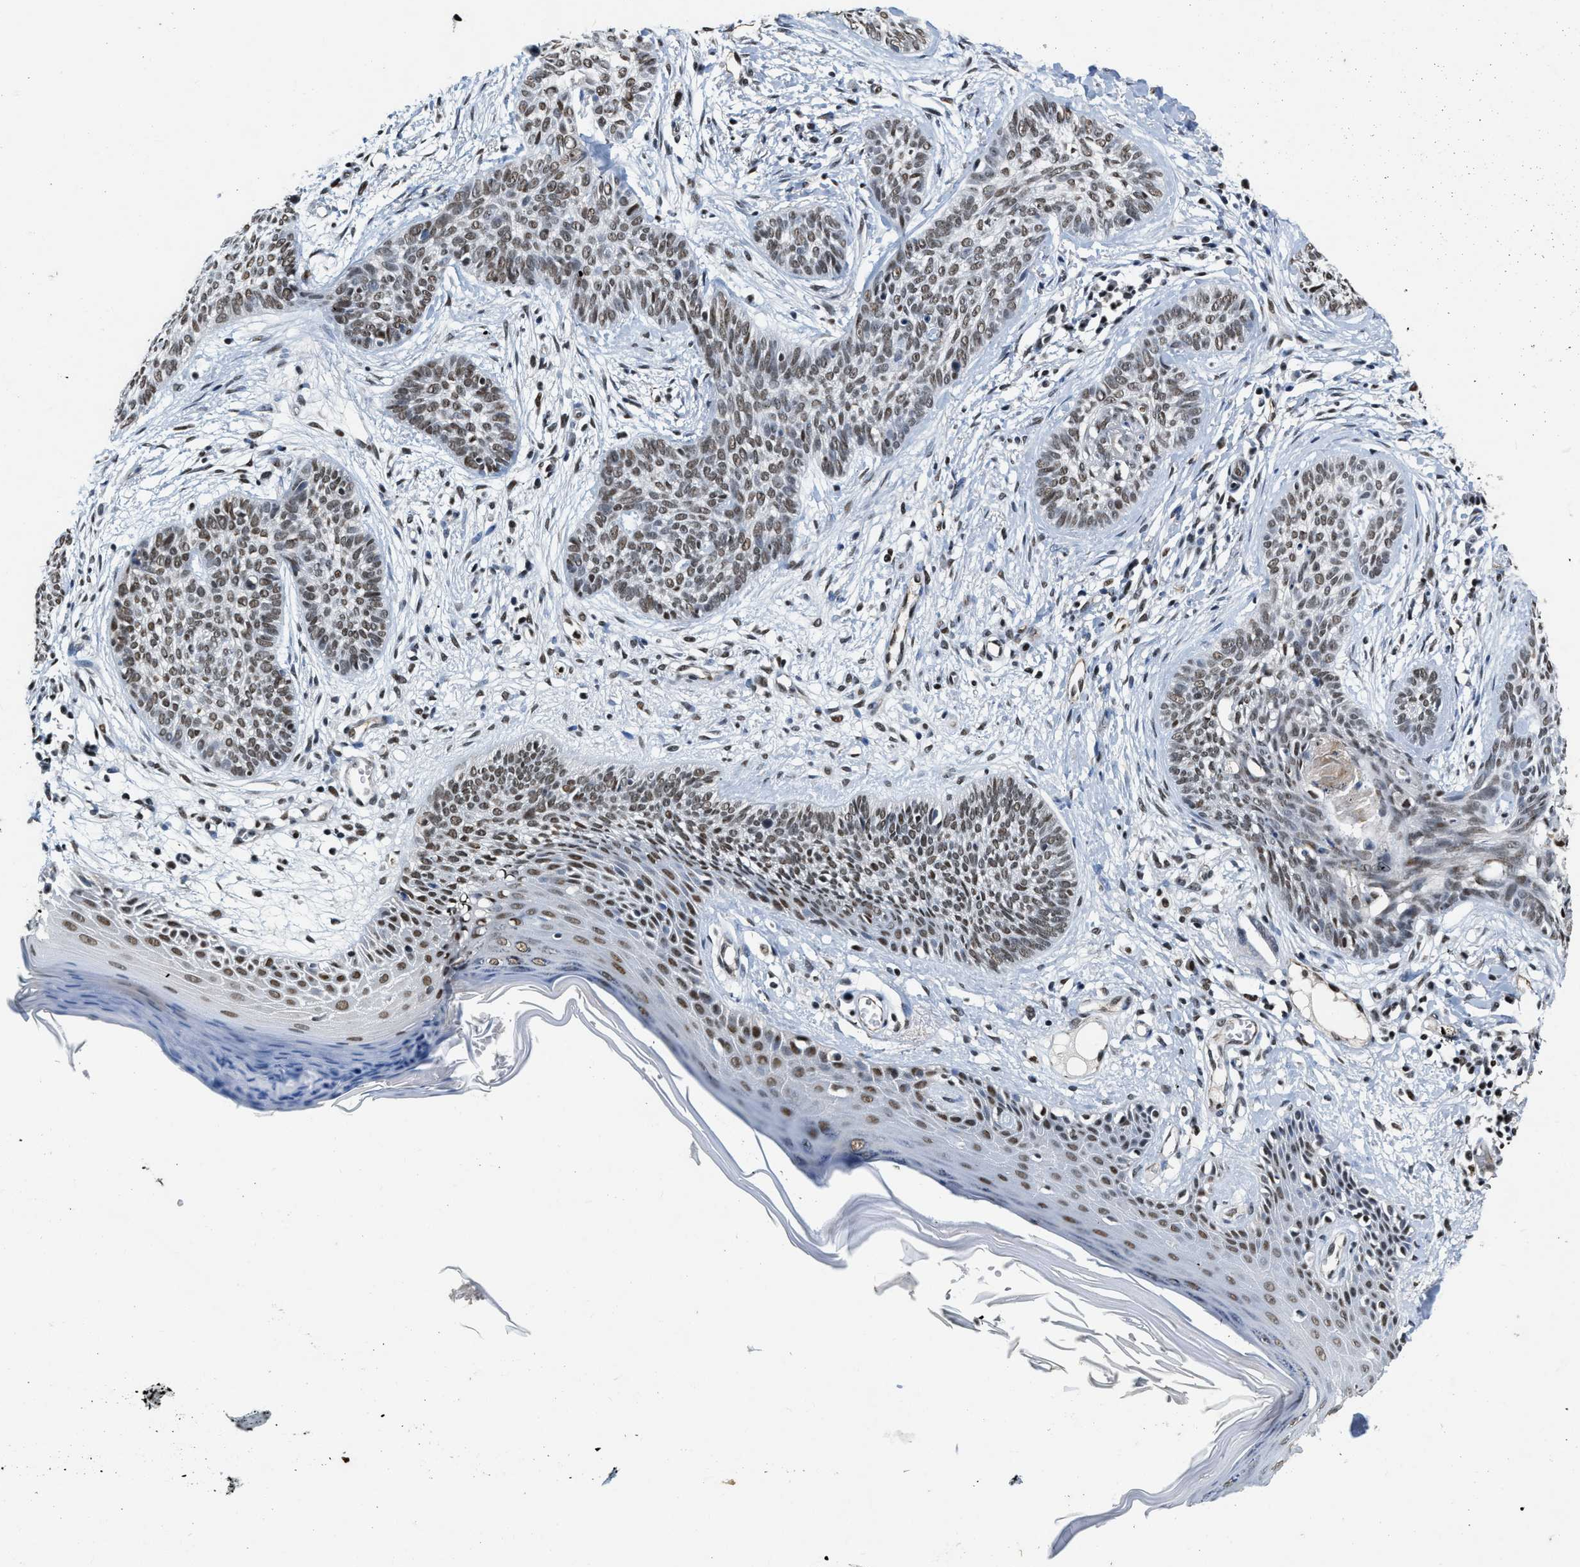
{"staining": {"intensity": "weak", "quantity": ">75%", "location": "nuclear"}, "tissue": "skin cancer", "cell_type": "Tumor cells", "image_type": "cancer", "snomed": [{"axis": "morphology", "description": "Basal cell carcinoma"}, {"axis": "topography", "description": "Skin"}], "caption": "Immunohistochemistry (DAB) staining of skin basal cell carcinoma reveals weak nuclear protein staining in approximately >75% of tumor cells. Using DAB (brown) and hematoxylin (blue) stains, captured at high magnification using brightfield microscopy.", "gene": "CCNE1", "patient": {"sex": "female", "age": 59}}